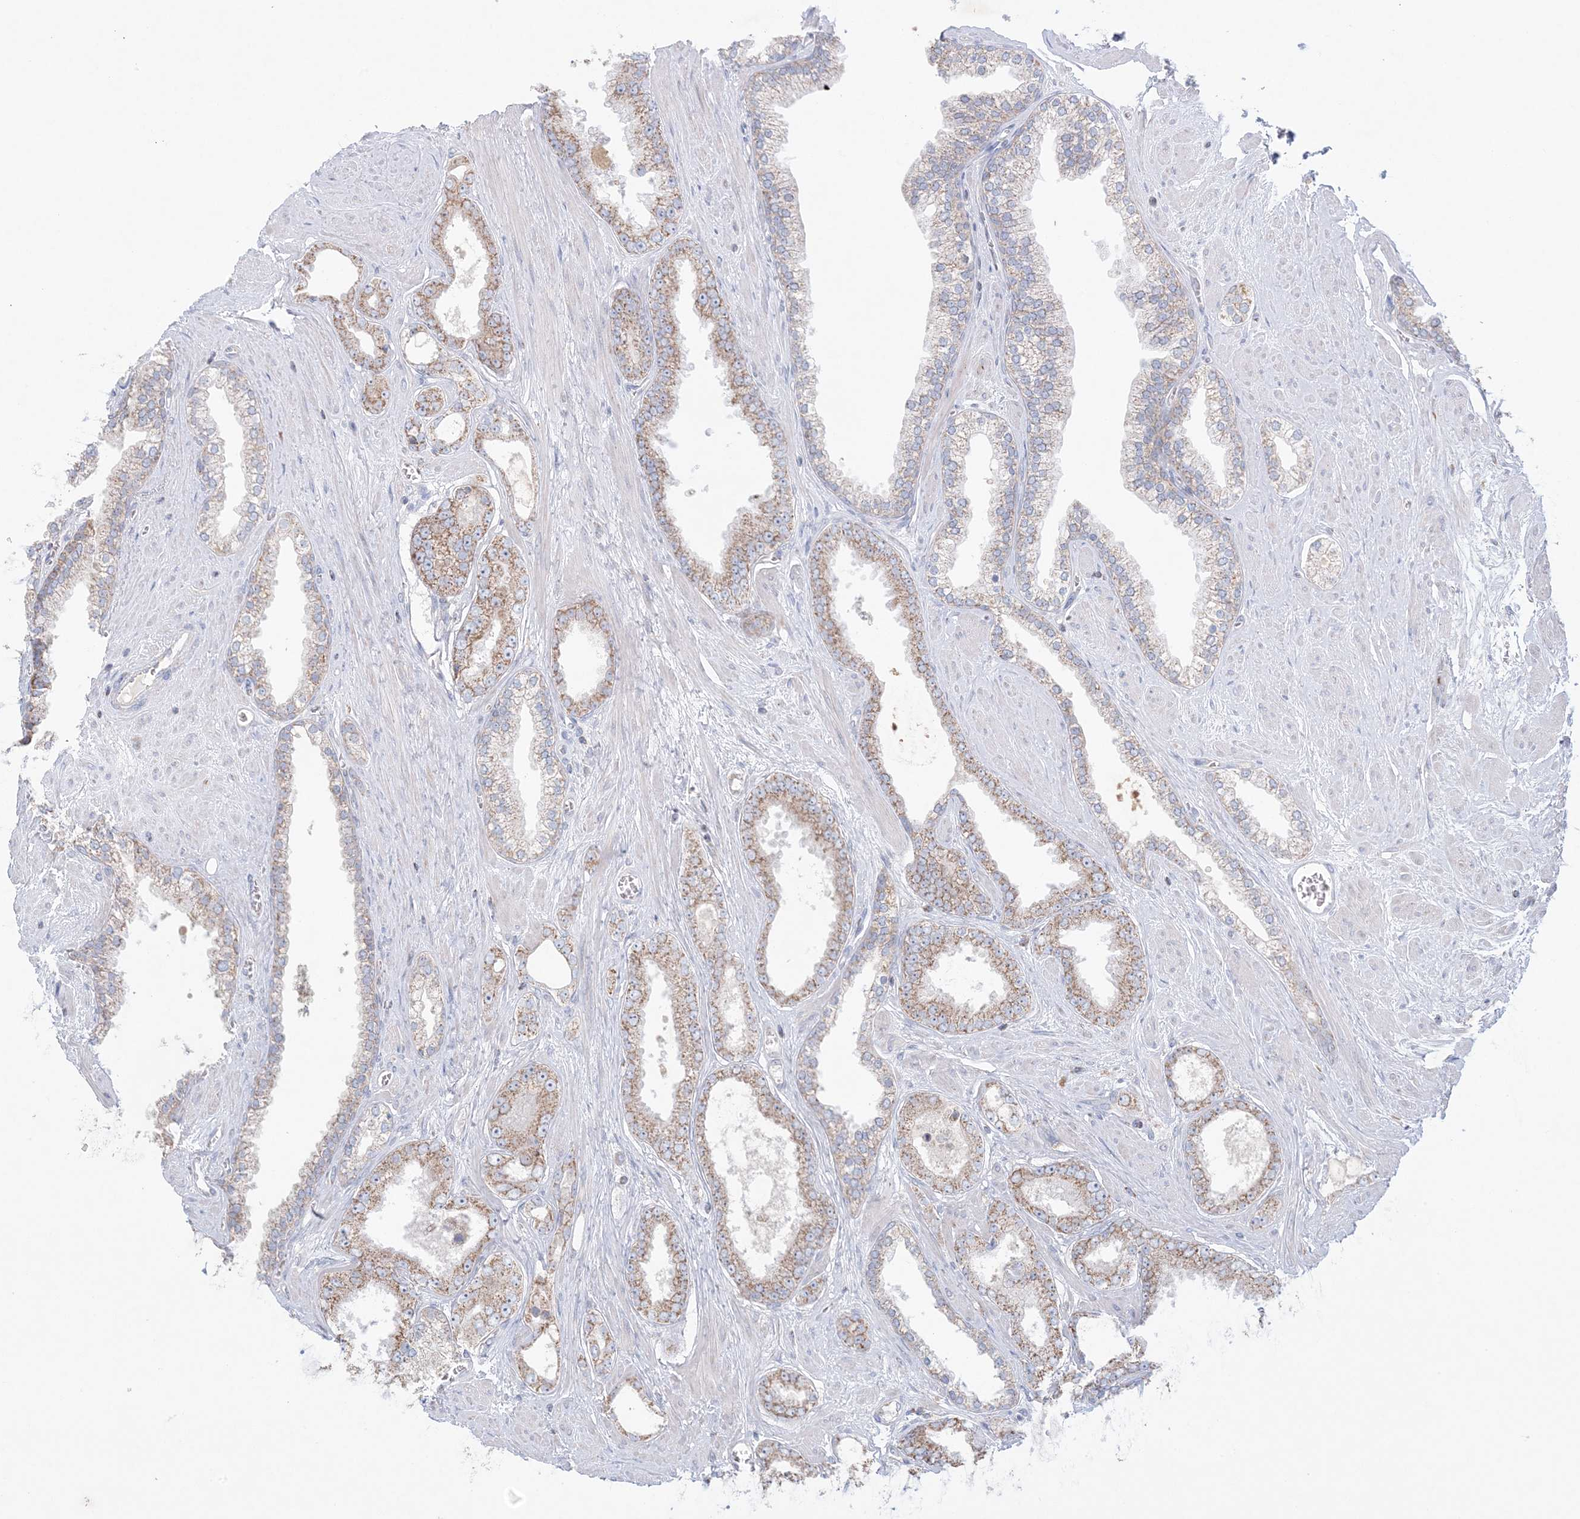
{"staining": {"intensity": "moderate", "quantity": ">75%", "location": "cytoplasmic/membranous"}, "tissue": "prostate cancer", "cell_type": "Tumor cells", "image_type": "cancer", "snomed": [{"axis": "morphology", "description": "Adenocarcinoma, Low grade"}, {"axis": "topography", "description": "Prostate"}], "caption": "A brown stain shows moderate cytoplasmic/membranous staining of a protein in prostate cancer (adenocarcinoma (low-grade)) tumor cells.", "gene": "KCTD6", "patient": {"sex": "male", "age": 62}}